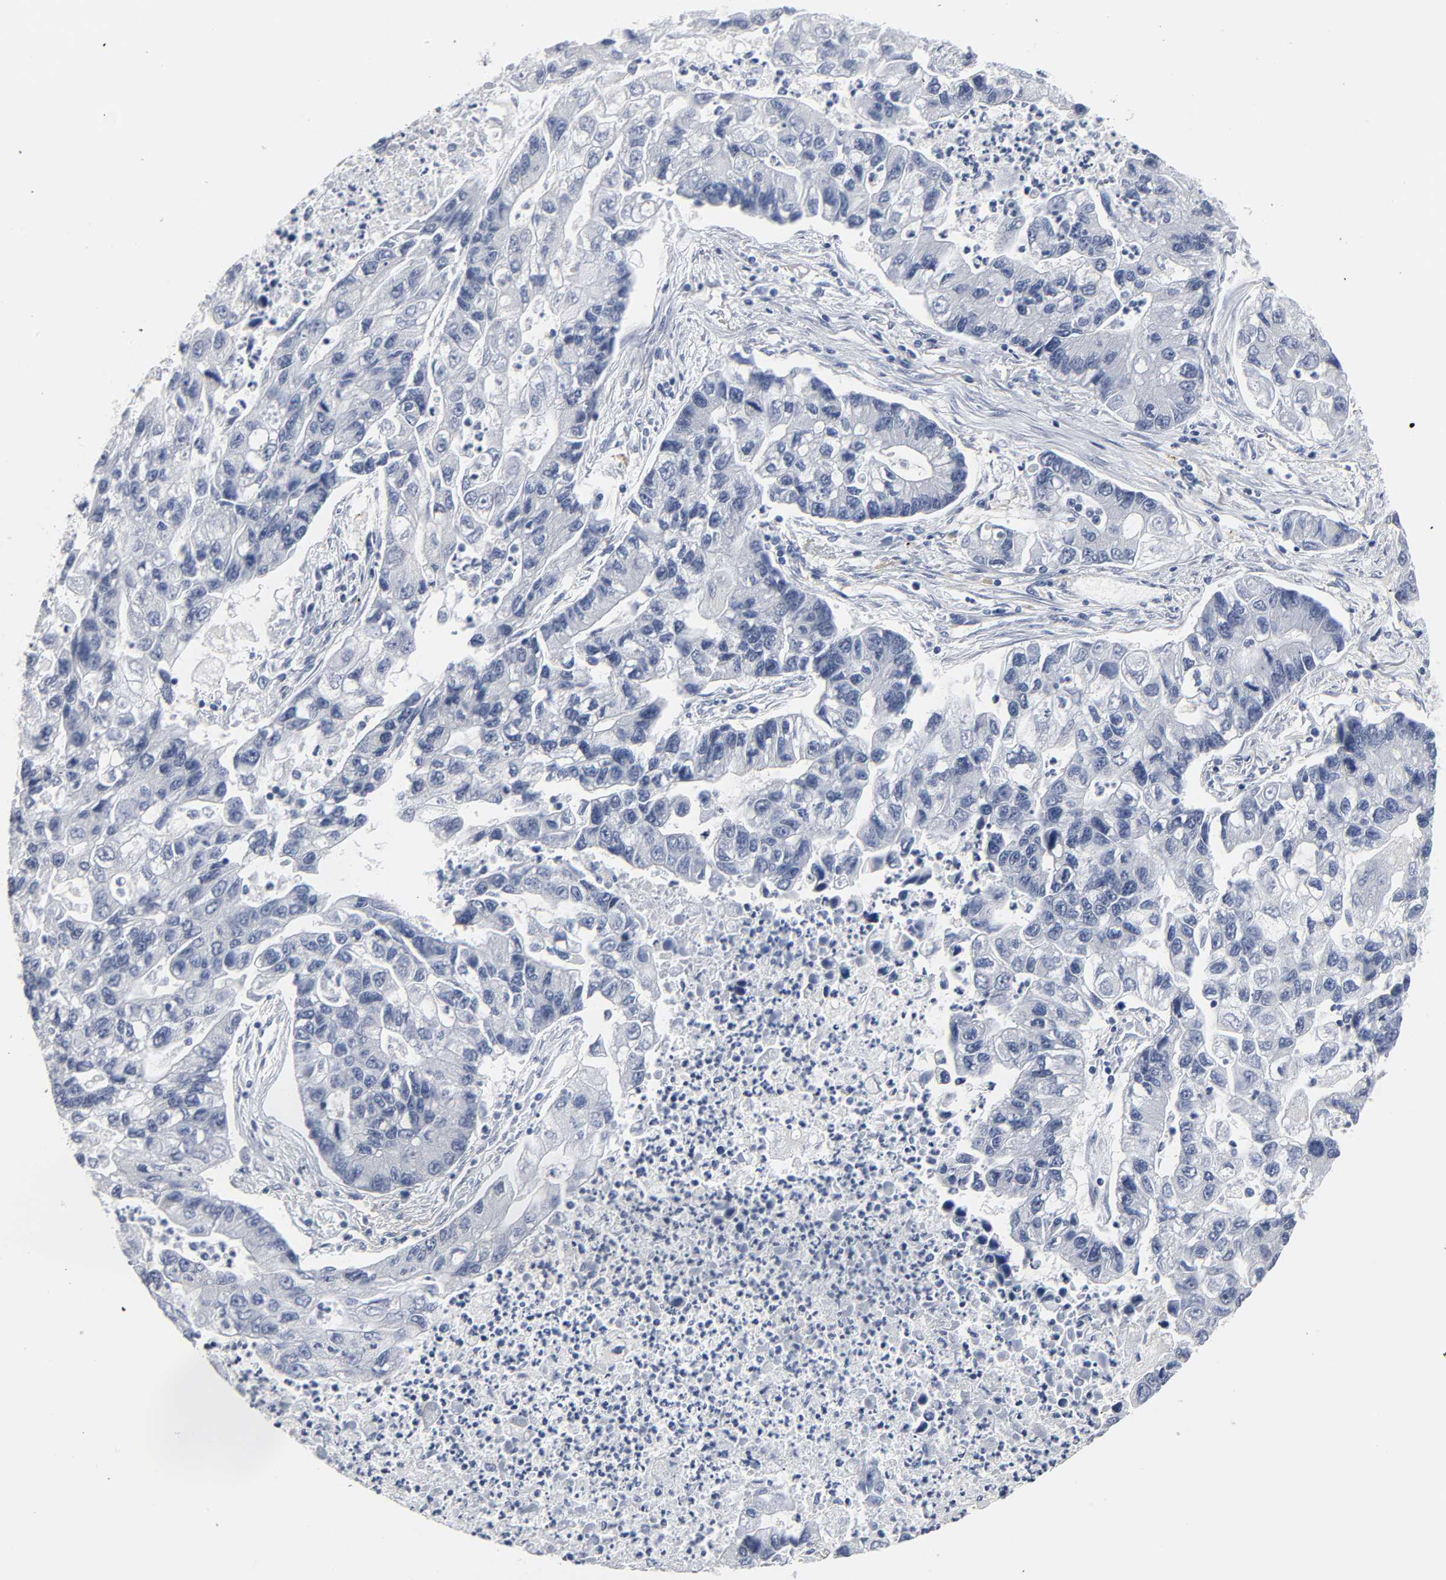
{"staining": {"intensity": "negative", "quantity": "none", "location": "none"}, "tissue": "lung cancer", "cell_type": "Tumor cells", "image_type": "cancer", "snomed": [{"axis": "morphology", "description": "Adenocarcinoma, NOS"}, {"axis": "topography", "description": "Lung"}], "caption": "Protein analysis of lung adenocarcinoma demonstrates no significant staining in tumor cells.", "gene": "SALL2", "patient": {"sex": "female", "age": 51}}